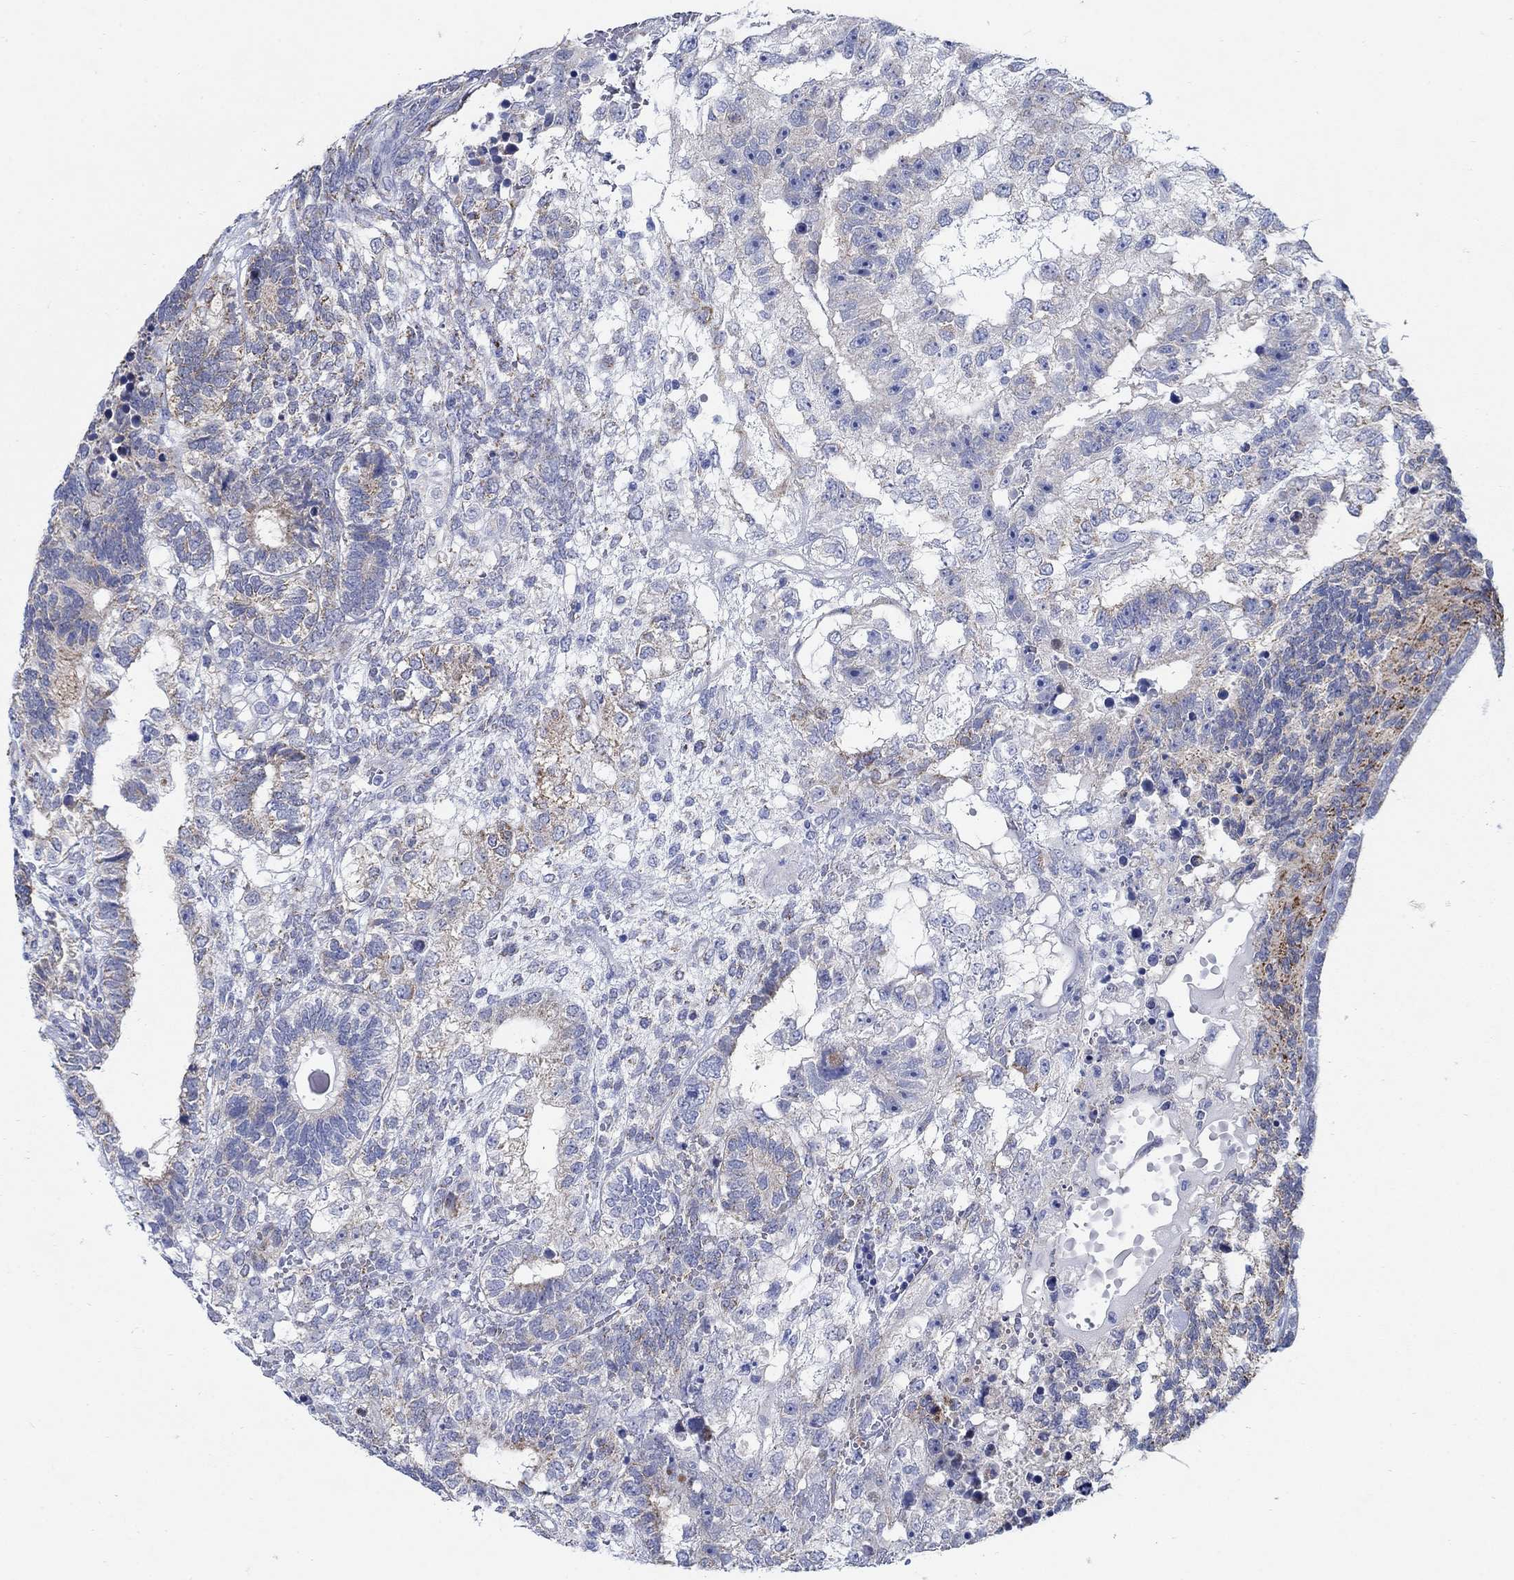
{"staining": {"intensity": "strong", "quantity": "<25%", "location": "cytoplasmic/membranous"}, "tissue": "testis cancer", "cell_type": "Tumor cells", "image_type": "cancer", "snomed": [{"axis": "morphology", "description": "Seminoma, NOS"}, {"axis": "morphology", "description": "Carcinoma, Embryonal, NOS"}, {"axis": "topography", "description": "Testis"}], "caption": "Immunohistochemistry (IHC) of human seminoma (testis) reveals medium levels of strong cytoplasmic/membranous expression in approximately <25% of tumor cells.", "gene": "ZDHHC14", "patient": {"sex": "male", "age": 41}}